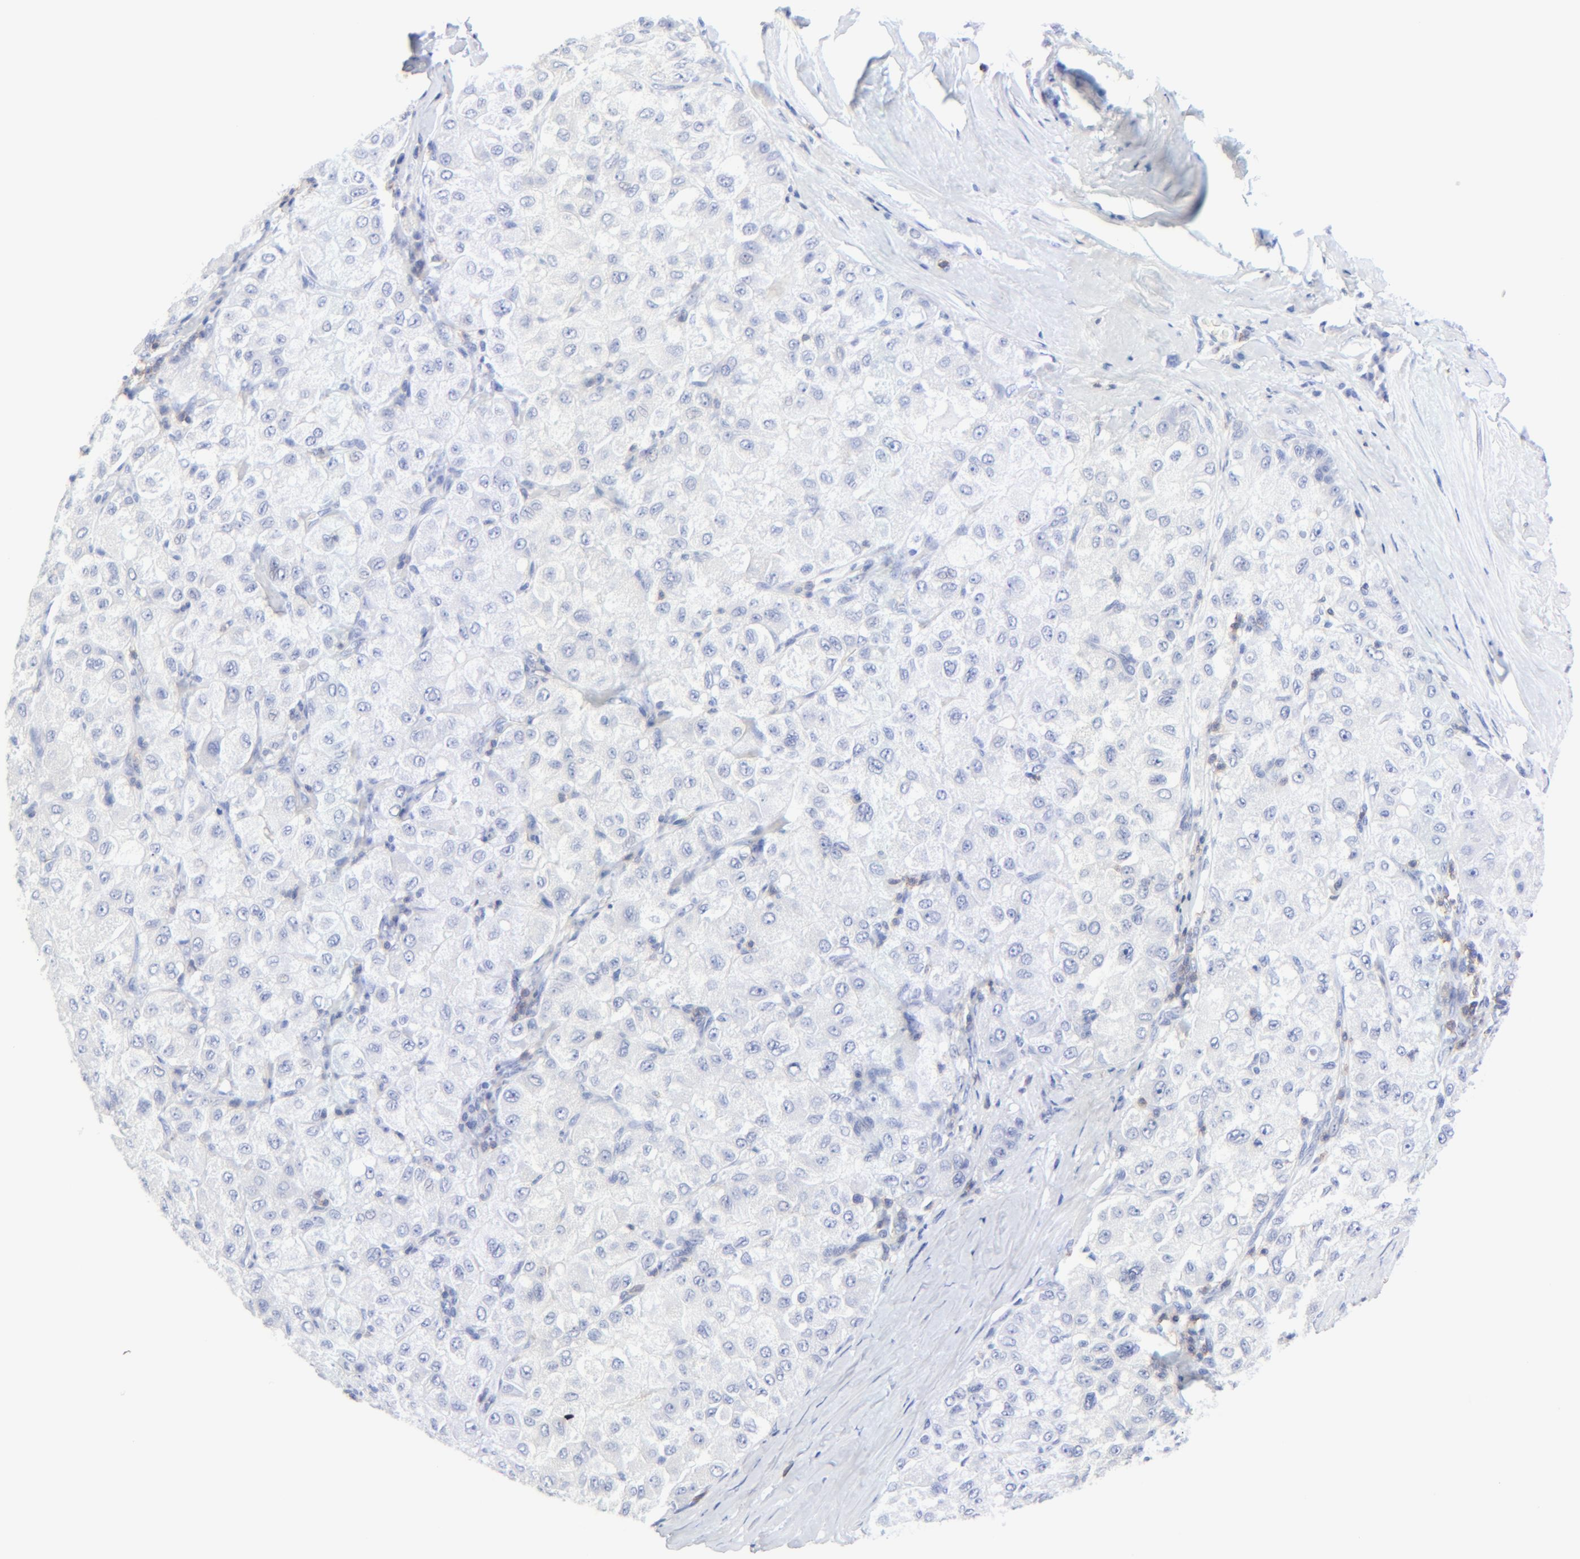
{"staining": {"intensity": "negative", "quantity": "none", "location": "none"}, "tissue": "liver cancer", "cell_type": "Tumor cells", "image_type": "cancer", "snomed": [{"axis": "morphology", "description": "Carcinoma, Hepatocellular, NOS"}, {"axis": "topography", "description": "Liver"}], "caption": "Micrograph shows no significant protein staining in tumor cells of liver hepatocellular carcinoma.", "gene": "LCK", "patient": {"sex": "male", "age": 80}}